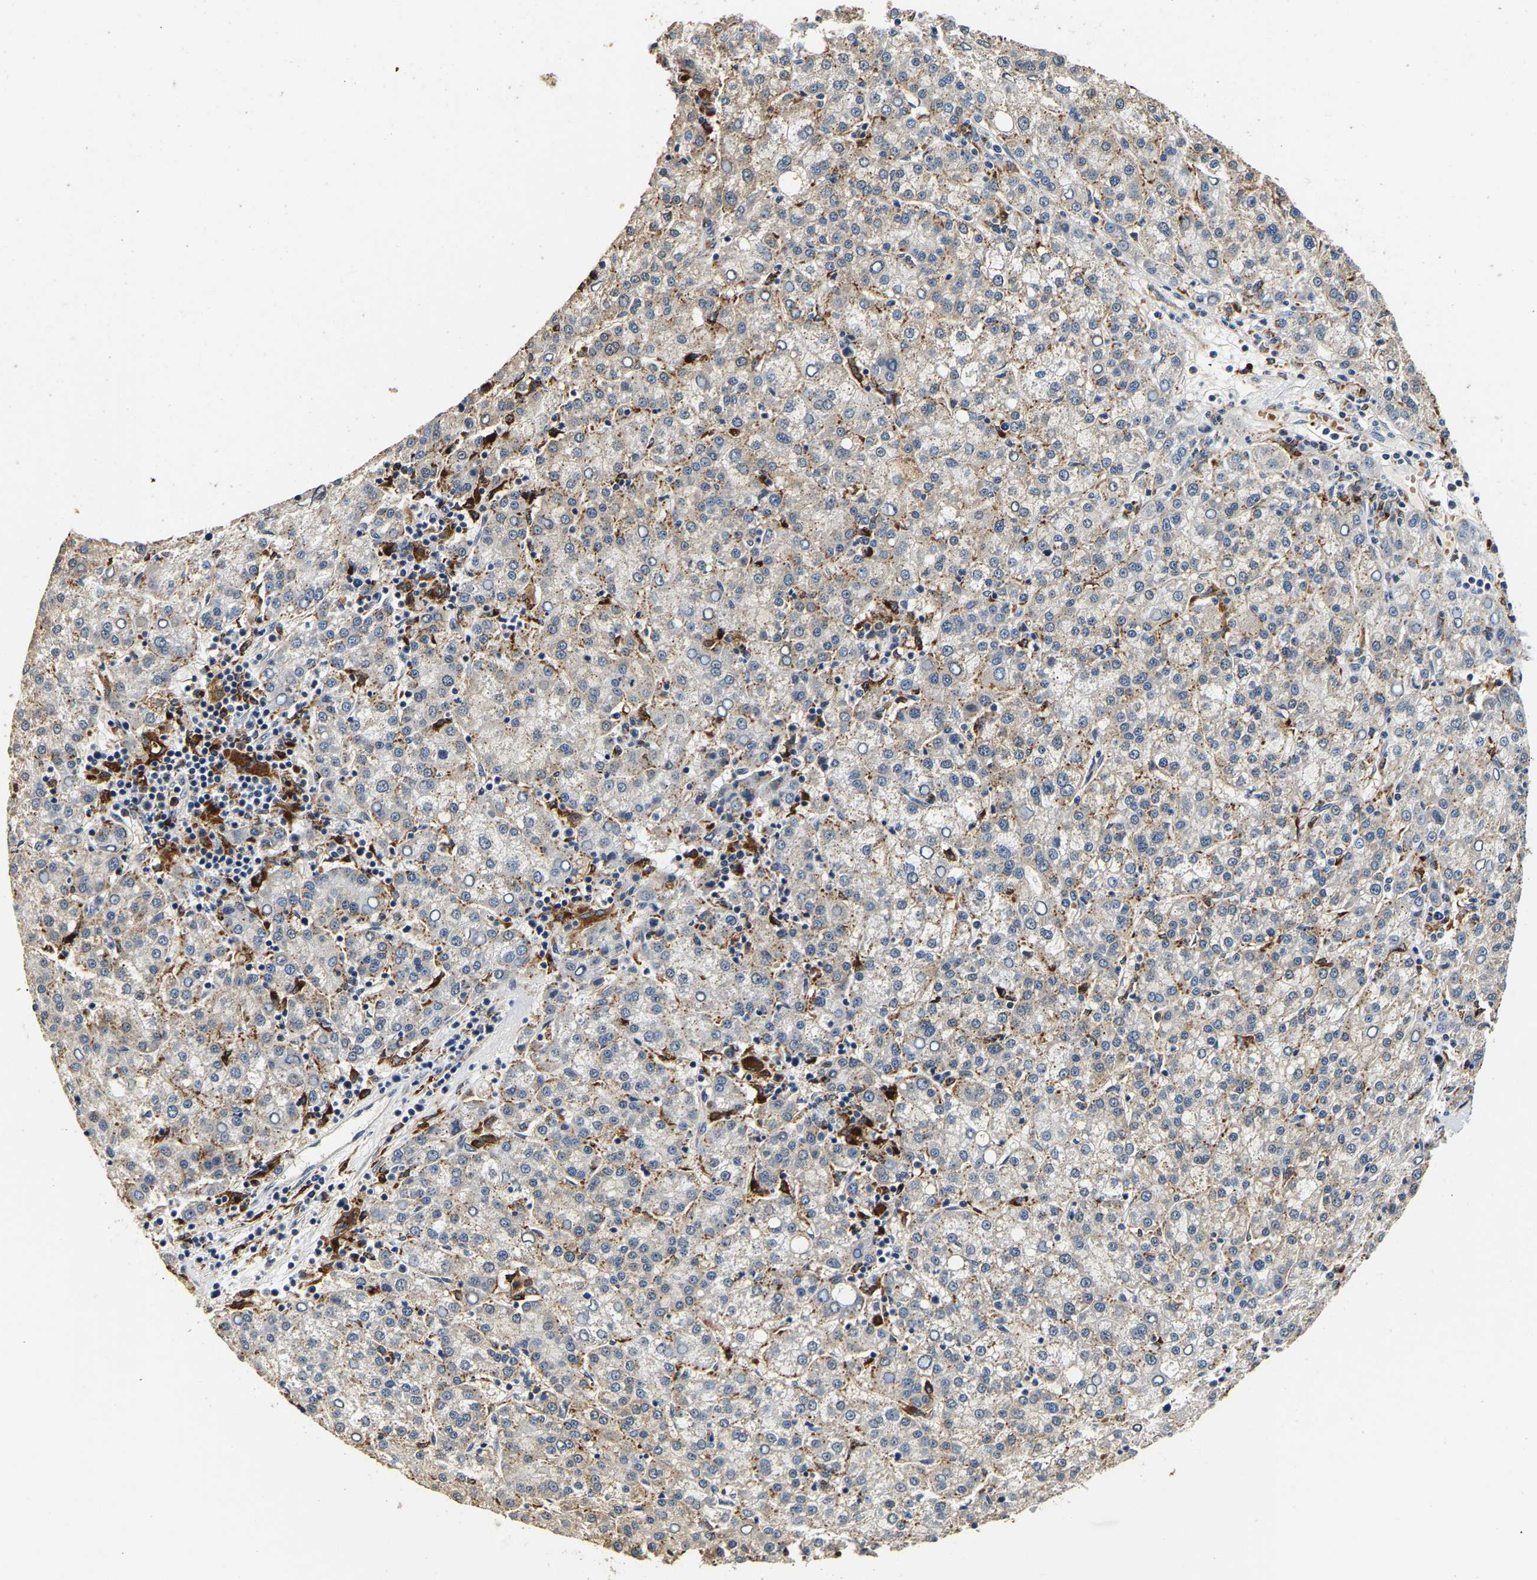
{"staining": {"intensity": "weak", "quantity": "25%-75%", "location": "cytoplasmic/membranous"}, "tissue": "liver cancer", "cell_type": "Tumor cells", "image_type": "cancer", "snomed": [{"axis": "morphology", "description": "Carcinoma, Hepatocellular, NOS"}, {"axis": "topography", "description": "Liver"}], "caption": "Immunohistochemistry (IHC) micrograph of neoplastic tissue: hepatocellular carcinoma (liver) stained using immunohistochemistry (IHC) exhibits low levels of weak protein expression localized specifically in the cytoplasmic/membranous of tumor cells, appearing as a cytoplasmic/membranous brown color.", "gene": "SMU1", "patient": {"sex": "female", "age": 58}}